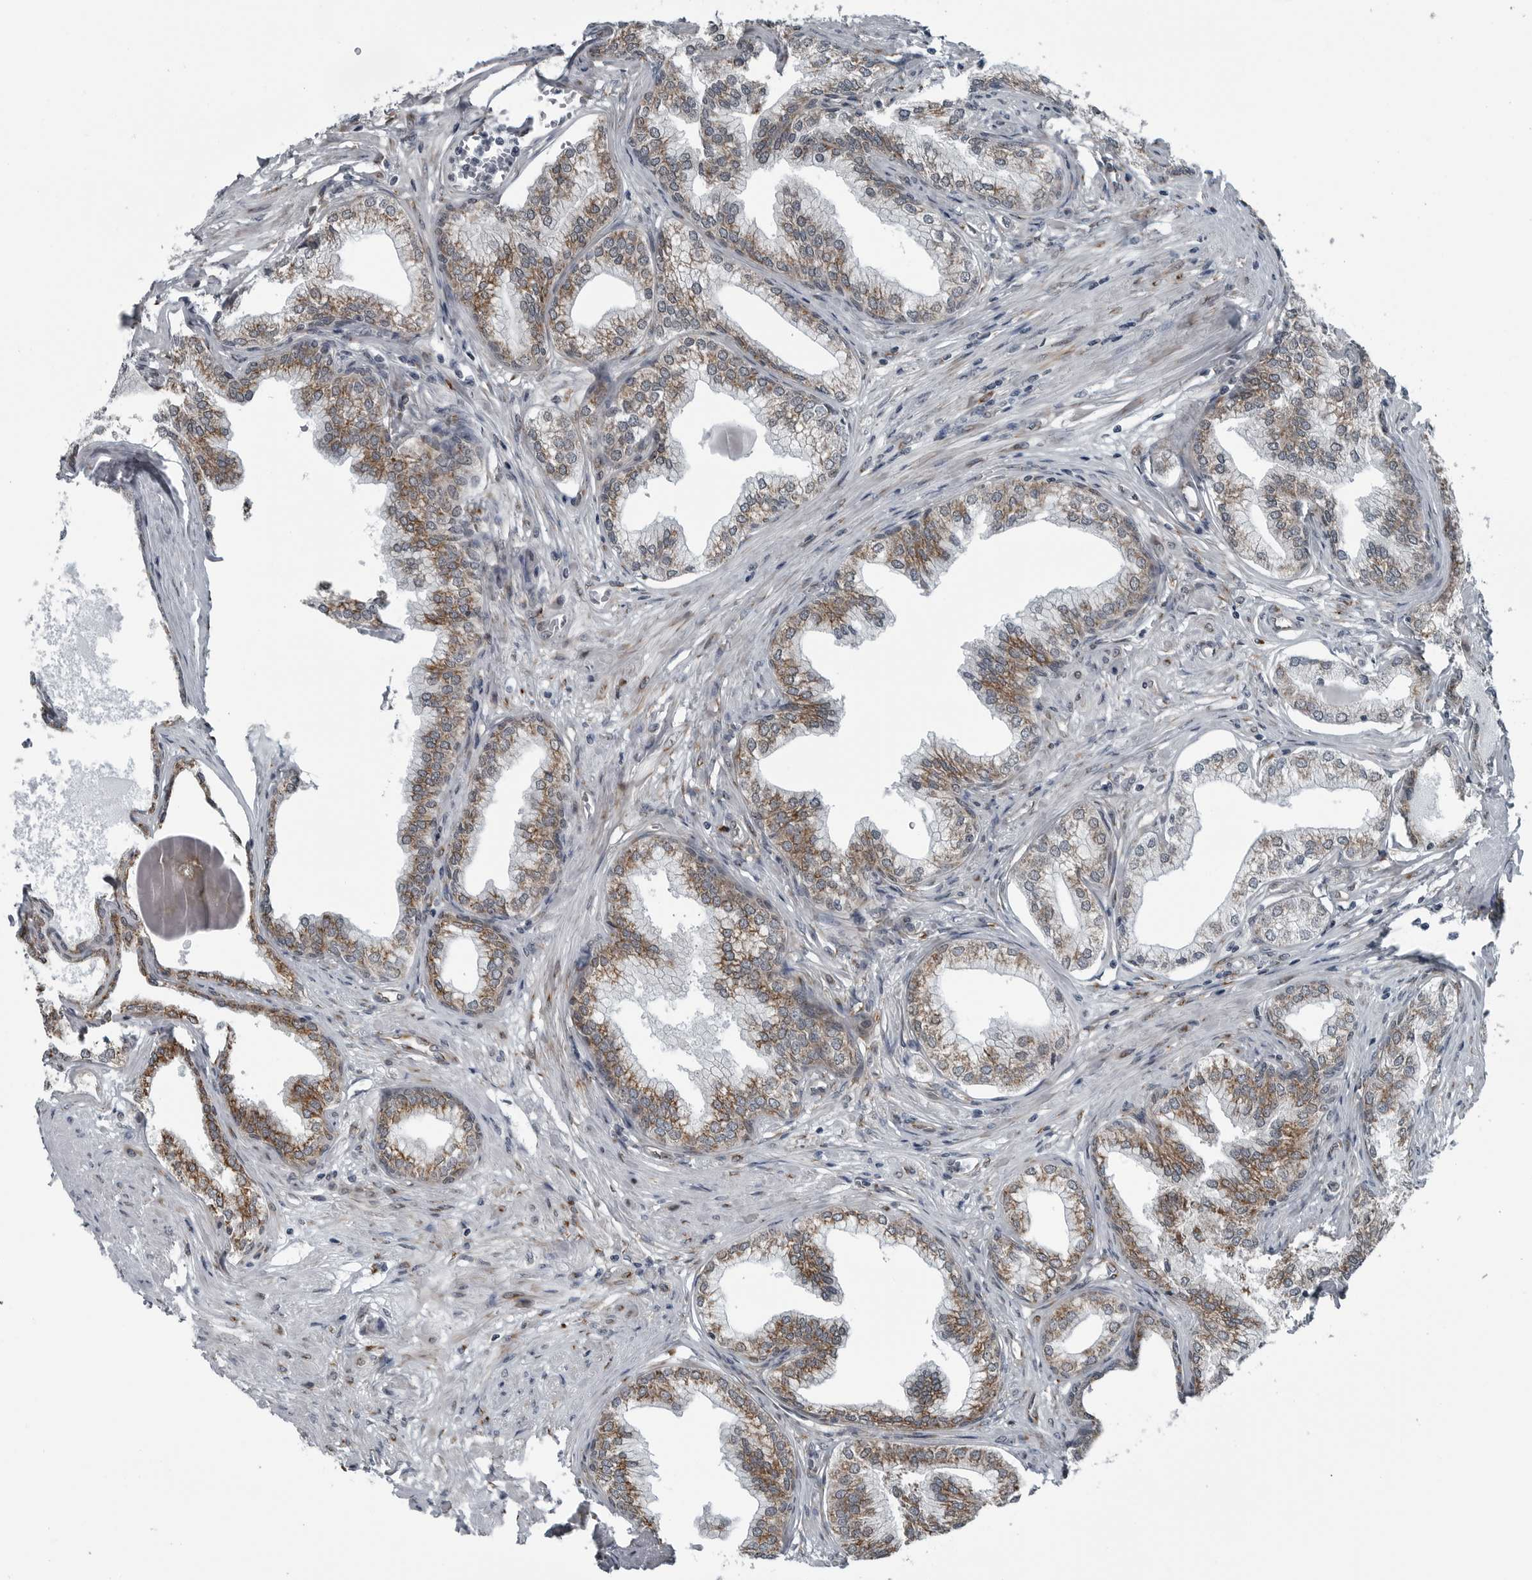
{"staining": {"intensity": "moderate", "quantity": ">75%", "location": "cytoplasmic/membranous"}, "tissue": "prostate", "cell_type": "Glandular cells", "image_type": "normal", "snomed": [{"axis": "morphology", "description": "Normal tissue, NOS"}, {"axis": "morphology", "description": "Urothelial carcinoma, Low grade"}, {"axis": "topography", "description": "Urinary bladder"}, {"axis": "topography", "description": "Prostate"}], "caption": "Moderate cytoplasmic/membranous staining is appreciated in about >75% of glandular cells in benign prostate. (brown staining indicates protein expression, while blue staining denotes nuclei).", "gene": "CEP85", "patient": {"sex": "male", "age": 60}}